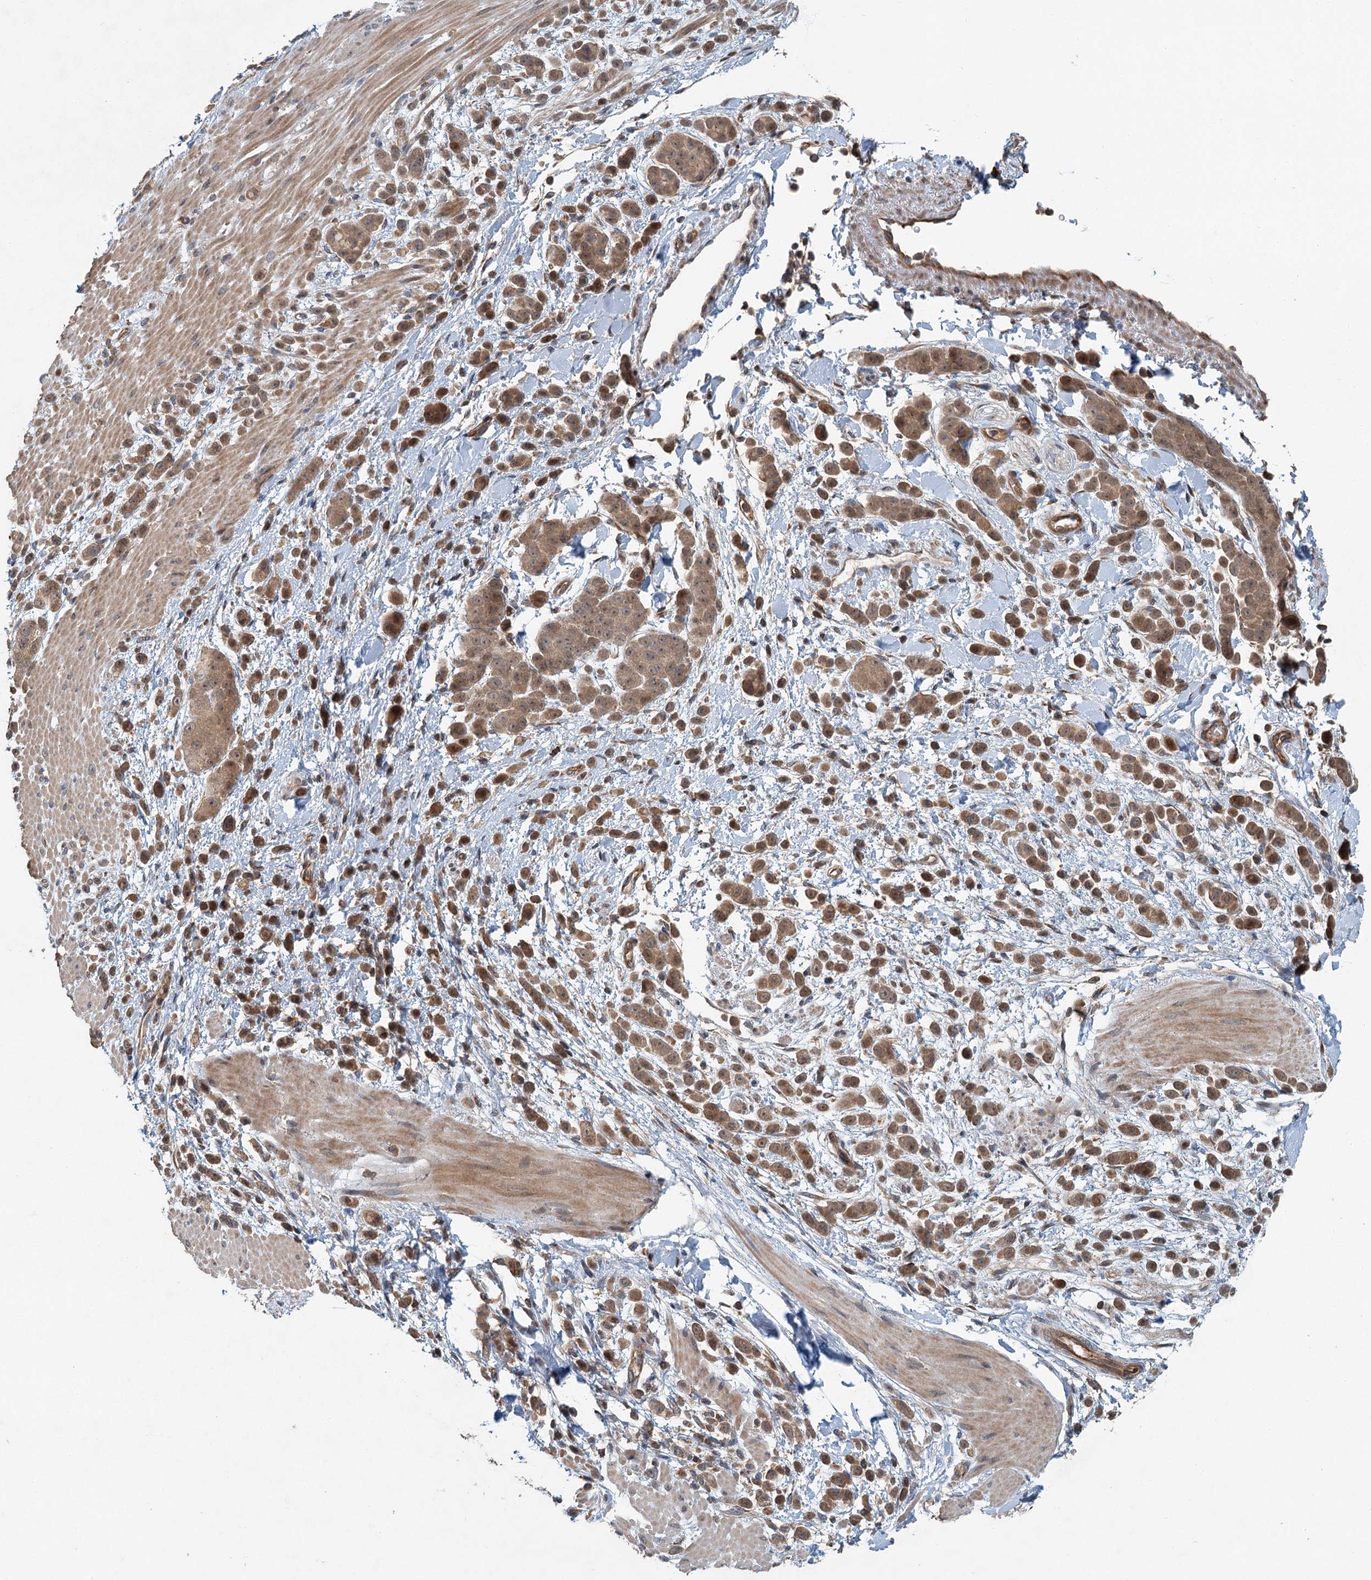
{"staining": {"intensity": "moderate", "quantity": ">75%", "location": "cytoplasmic/membranous"}, "tissue": "pancreatic cancer", "cell_type": "Tumor cells", "image_type": "cancer", "snomed": [{"axis": "morphology", "description": "Normal tissue, NOS"}, {"axis": "morphology", "description": "Adenocarcinoma, NOS"}, {"axis": "topography", "description": "Pancreas"}], "caption": "Tumor cells display medium levels of moderate cytoplasmic/membranous staining in about >75% of cells in pancreatic cancer. Using DAB (brown) and hematoxylin (blue) stains, captured at high magnification using brightfield microscopy.", "gene": "ZNF527", "patient": {"sex": "female", "age": 64}}